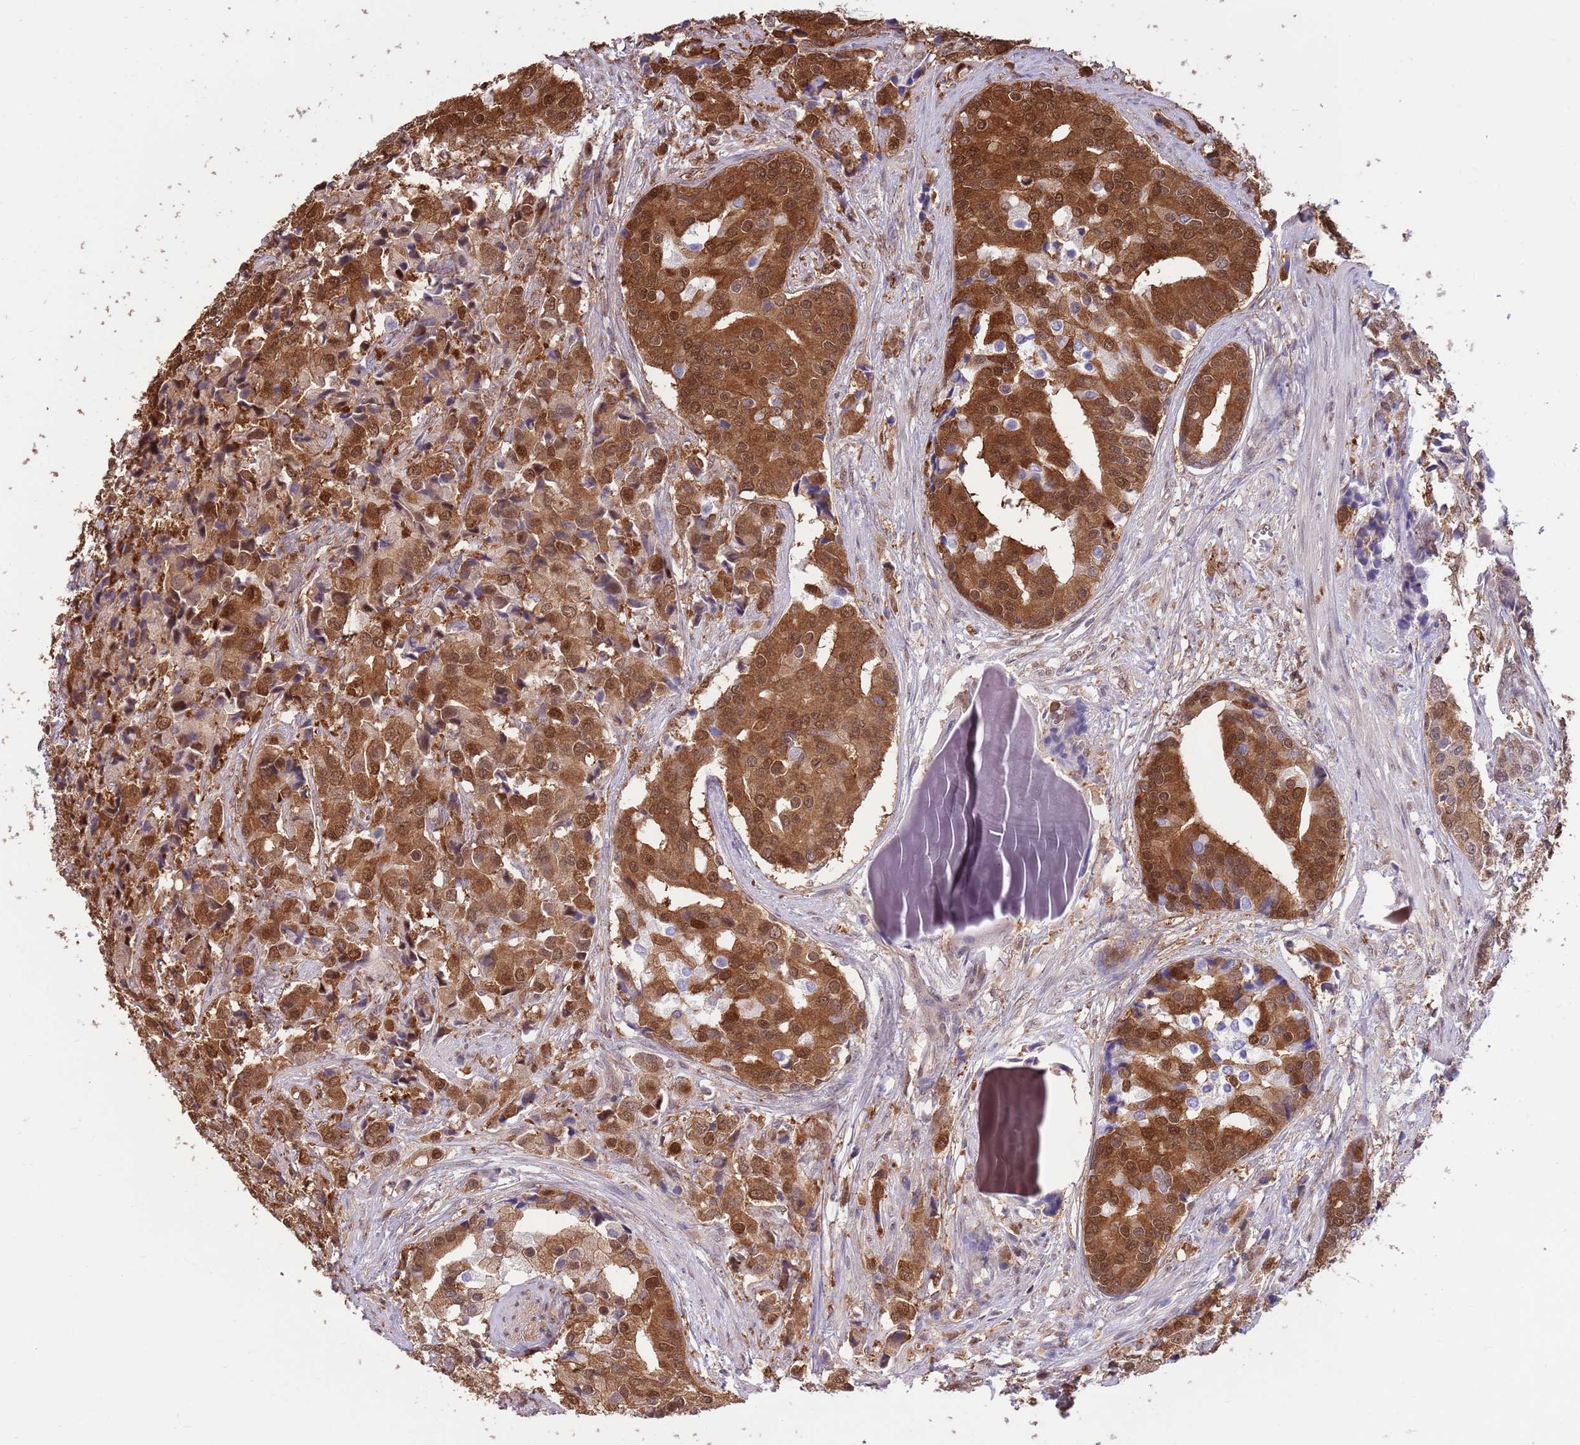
{"staining": {"intensity": "strong", "quantity": "25%-75%", "location": "cytoplasmic/membranous,nuclear"}, "tissue": "prostate cancer", "cell_type": "Tumor cells", "image_type": "cancer", "snomed": [{"axis": "morphology", "description": "Adenocarcinoma, High grade"}, {"axis": "topography", "description": "Prostate"}], "caption": "A micrograph of adenocarcinoma (high-grade) (prostate) stained for a protein displays strong cytoplasmic/membranous and nuclear brown staining in tumor cells.", "gene": "NSFL1C", "patient": {"sex": "male", "age": 62}}